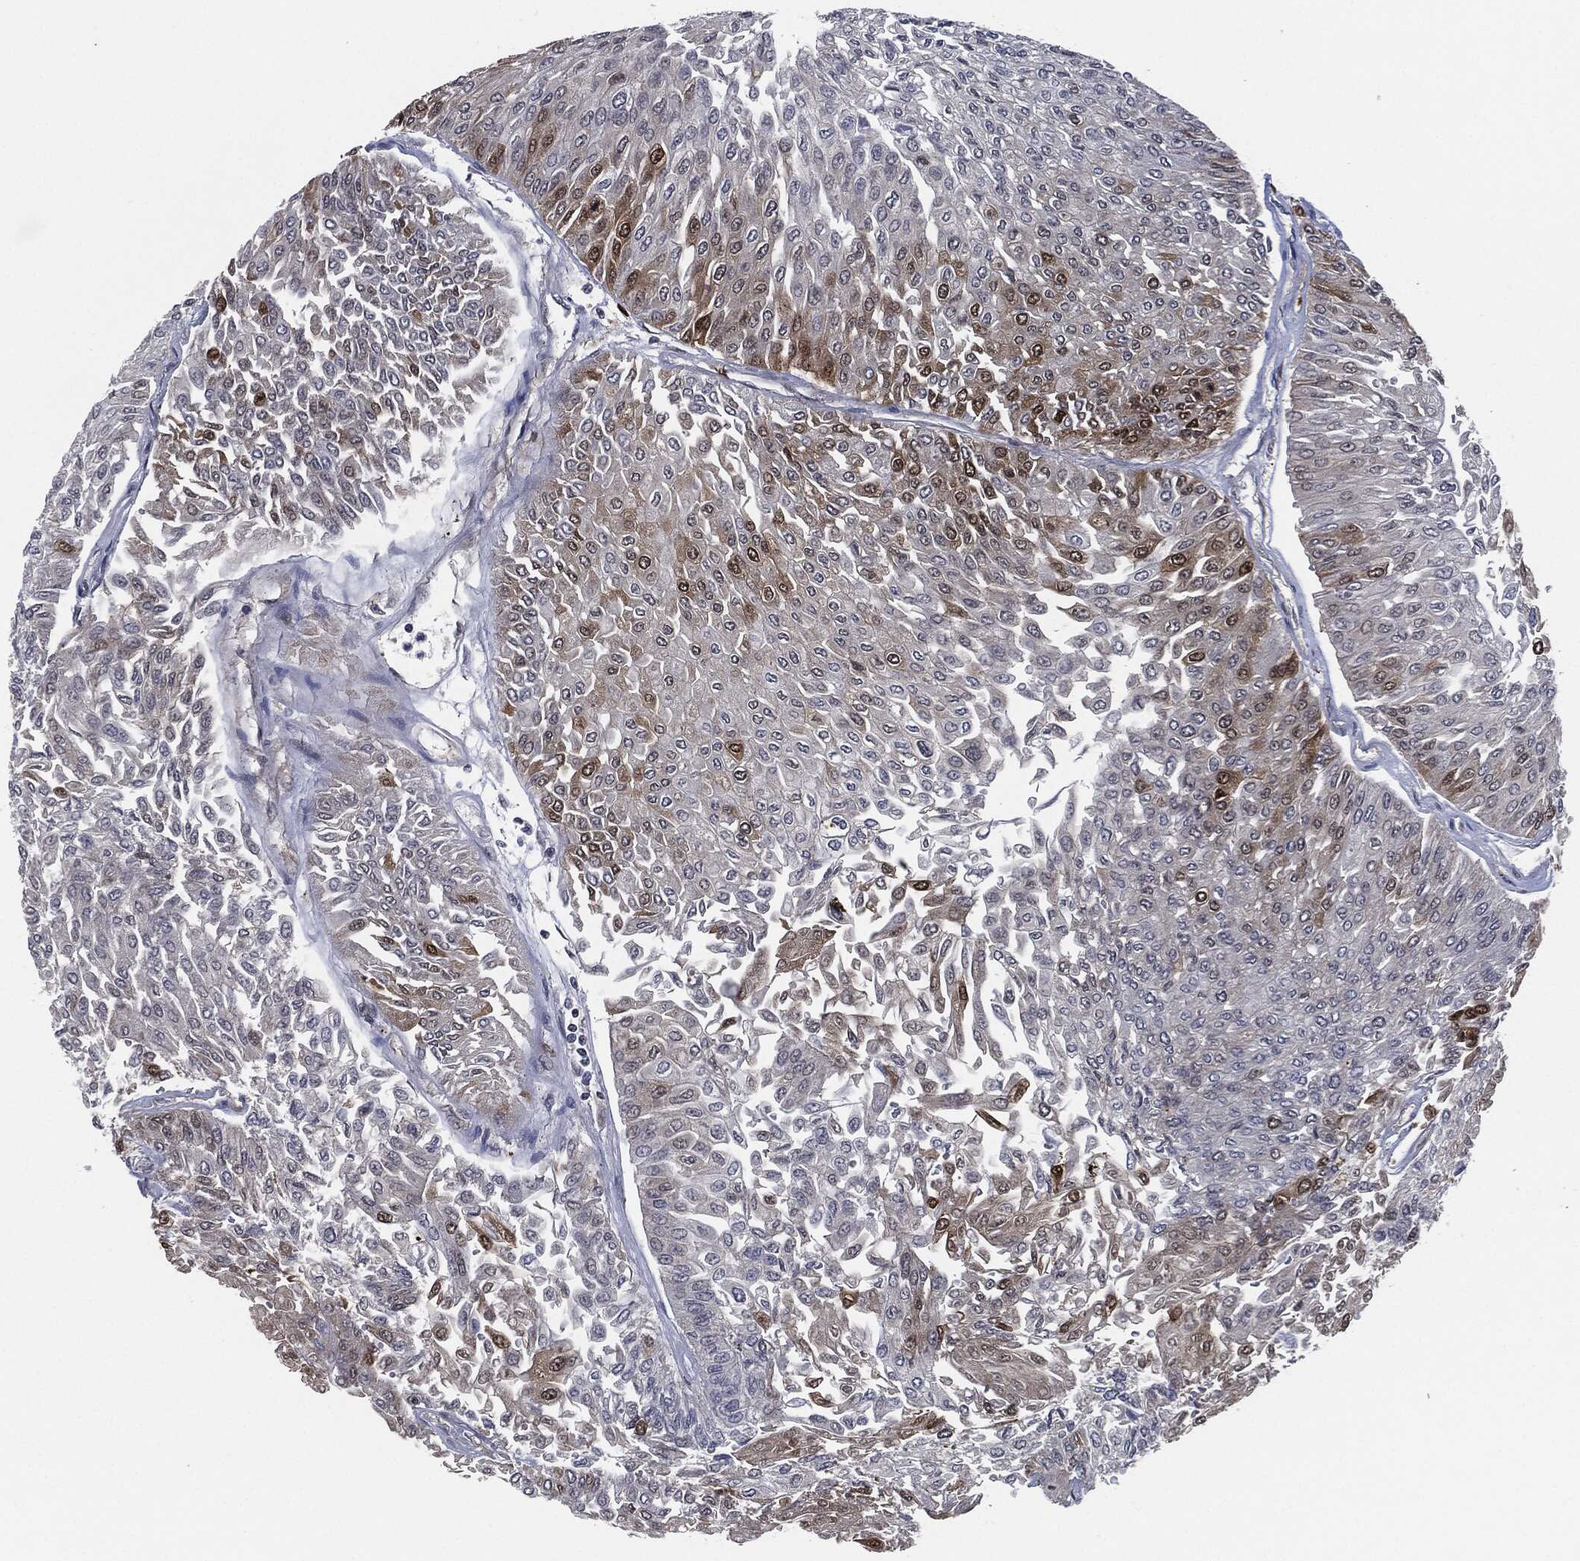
{"staining": {"intensity": "moderate", "quantity": "<25%", "location": "cytoplasmic/membranous"}, "tissue": "urothelial cancer", "cell_type": "Tumor cells", "image_type": "cancer", "snomed": [{"axis": "morphology", "description": "Urothelial carcinoma, Low grade"}, {"axis": "topography", "description": "Urinary bladder"}], "caption": "Protein staining of urothelial carcinoma (low-grade) tissue shows moderate cytoplasmic/membranous staining in about <25% of tumor cells.", "gene": "PCNA", "patient": {"sex": "male", "age": 67}}